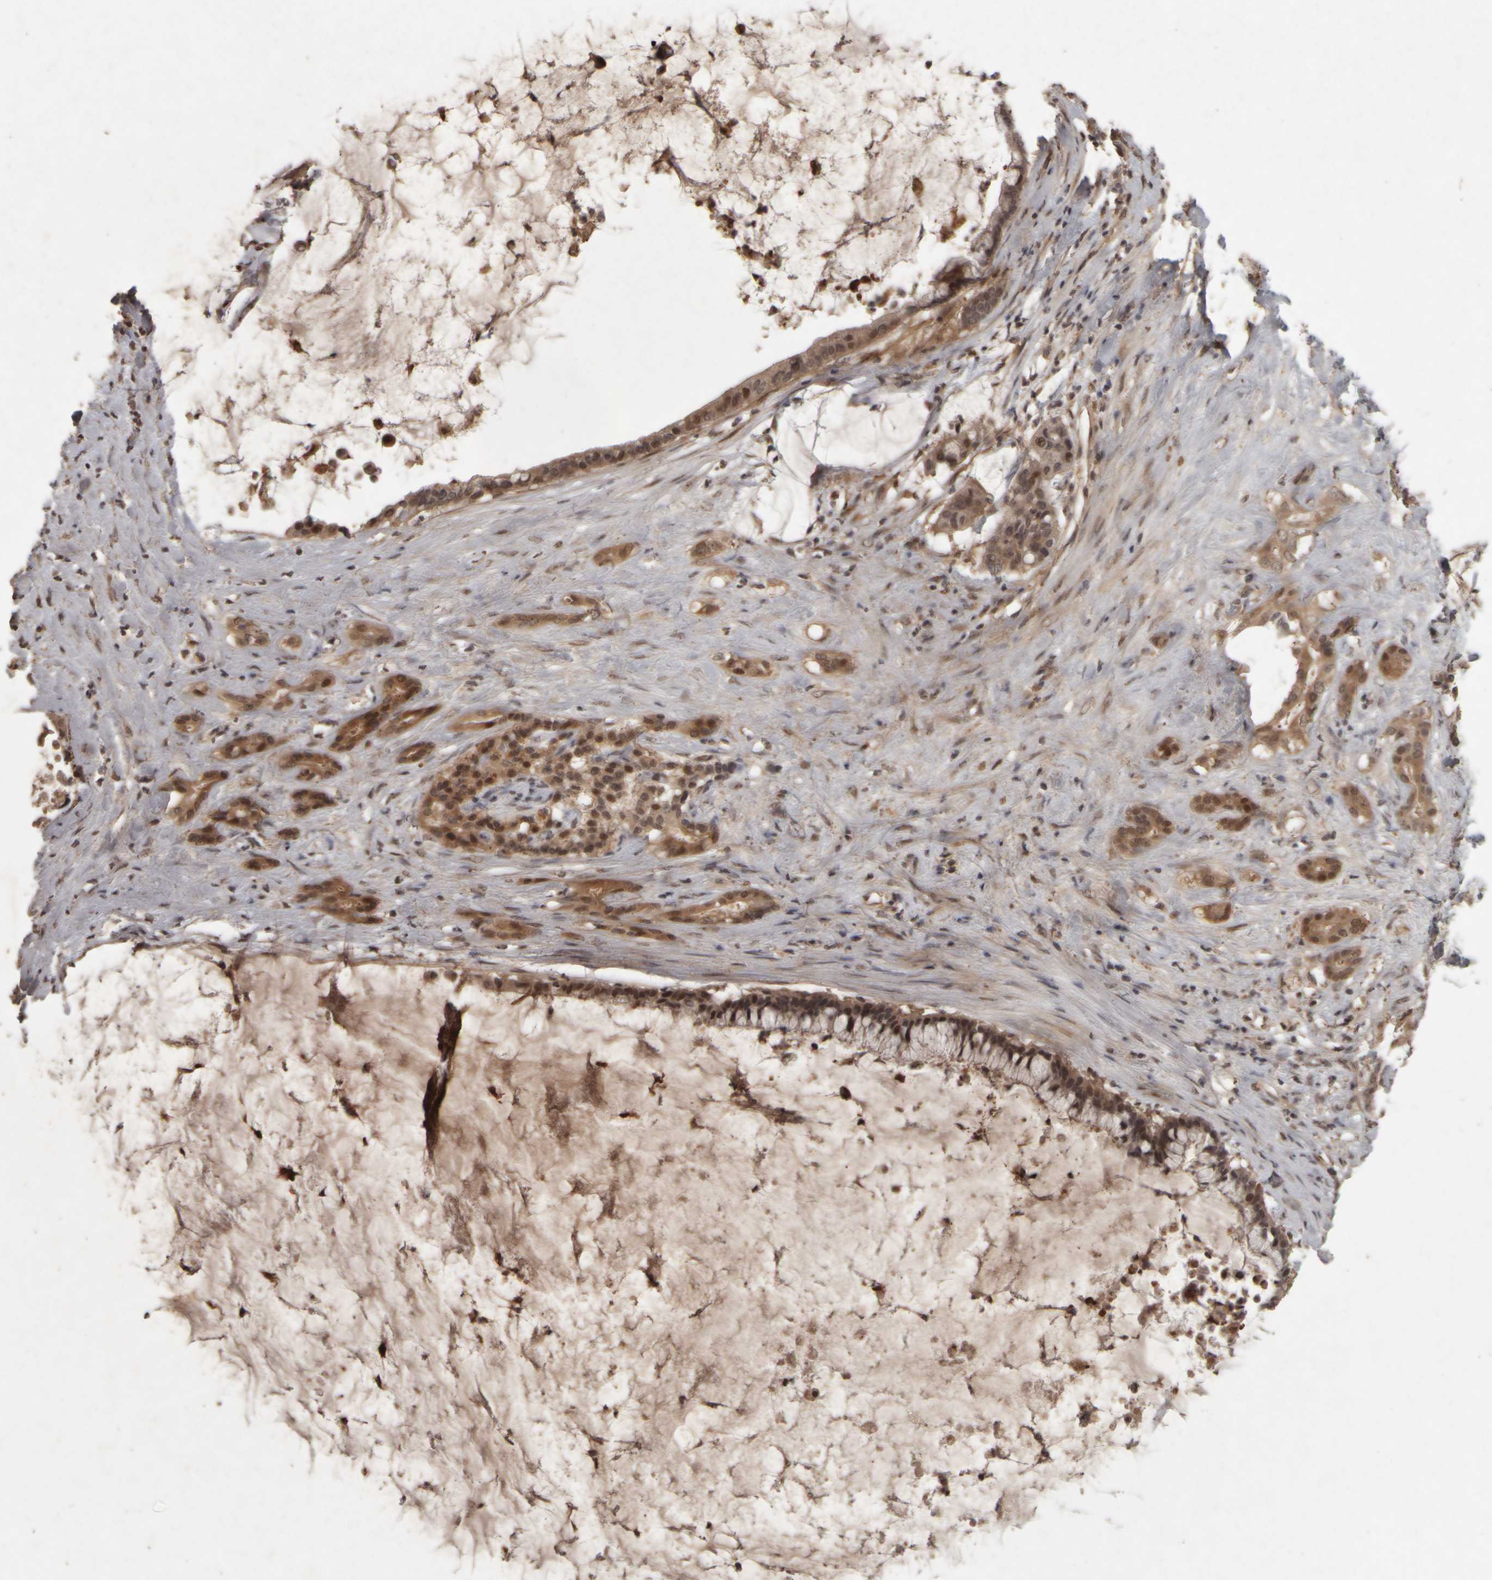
{"staining": {"intensity": "moderate", "quantity": ">75%", "location": "cytoplasmic/membranous,nuclear"}, "tissue": "pancreatic cancer", "cell_type": "Tumor cells", "image_type": "cancer", "snomed": [{"axis": "morphology", "description": "Adenocarcinoma, NOS"}, {"axis": "topography", "description": "Pancreas"}], "caption": "The micrograph exhibits a brown stain indicating the presence of a protein in the cytoplasmic/membranous and nuclear of tumor cells in pancreatic cancer.", "gene": "ACO1", "patient": {"sex": "male", "age": 41}}